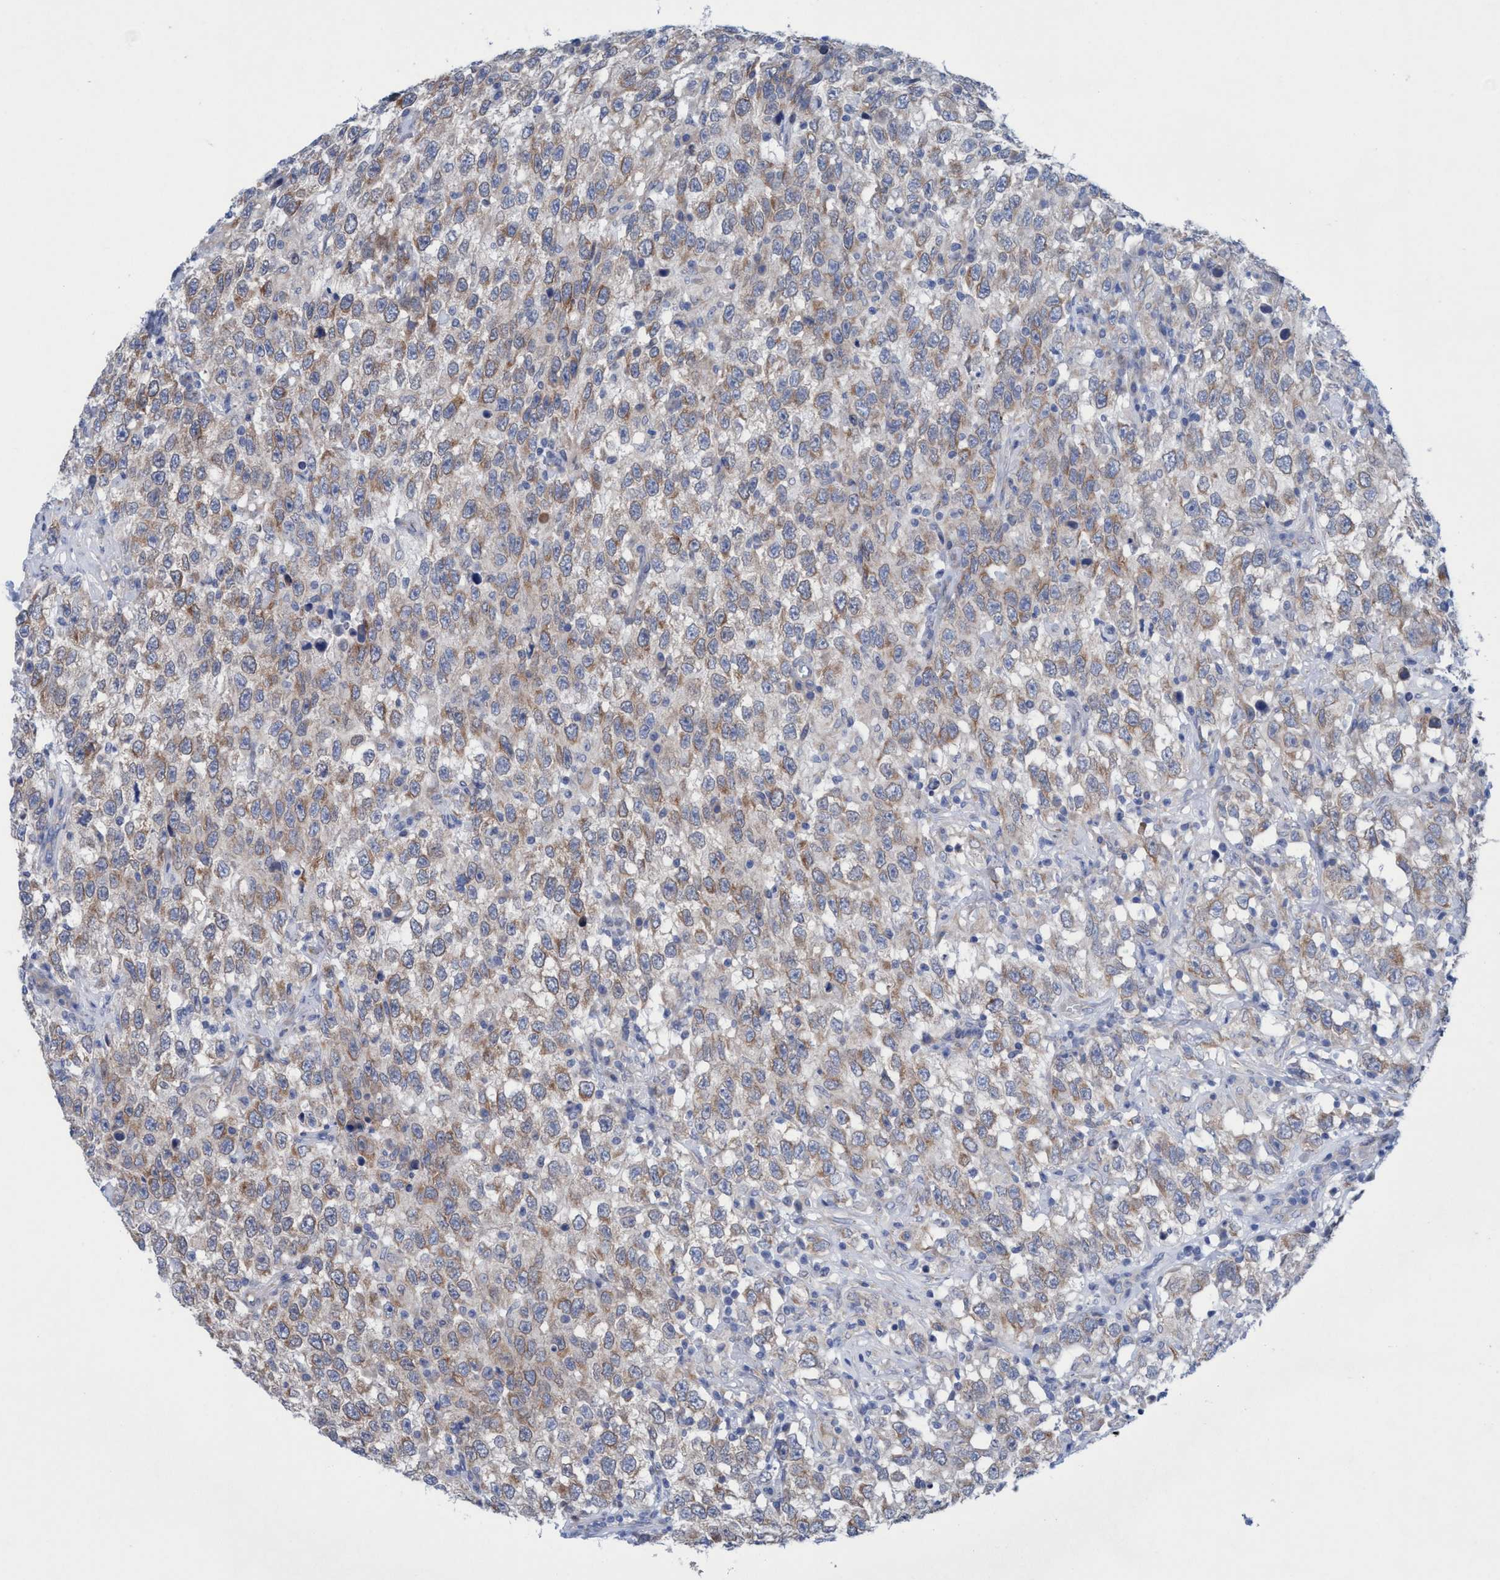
{"staining": {"intensity": "weak", "quantity": ">75%", "location": "cytoplasmic/membranous"}, "tissue": "testis cancer", "cell_type": "Tumor cells", "image_type": "cancer", "snomed": [{"axis": "morphology", "description": "Seminoma, NOS"}, {"axis": "topography", "description": "Testis"}], "caption": "Immunohistochemical staining of human testis cancer demonstrates low levels of weak cytoplasmic/membranous positivity in about >75% of tumor cells. (Brightfield microscopy of DAB IHC at high magnification).", "gene": "RSAD1", "patient": {"sex": "male", "age": 41}}